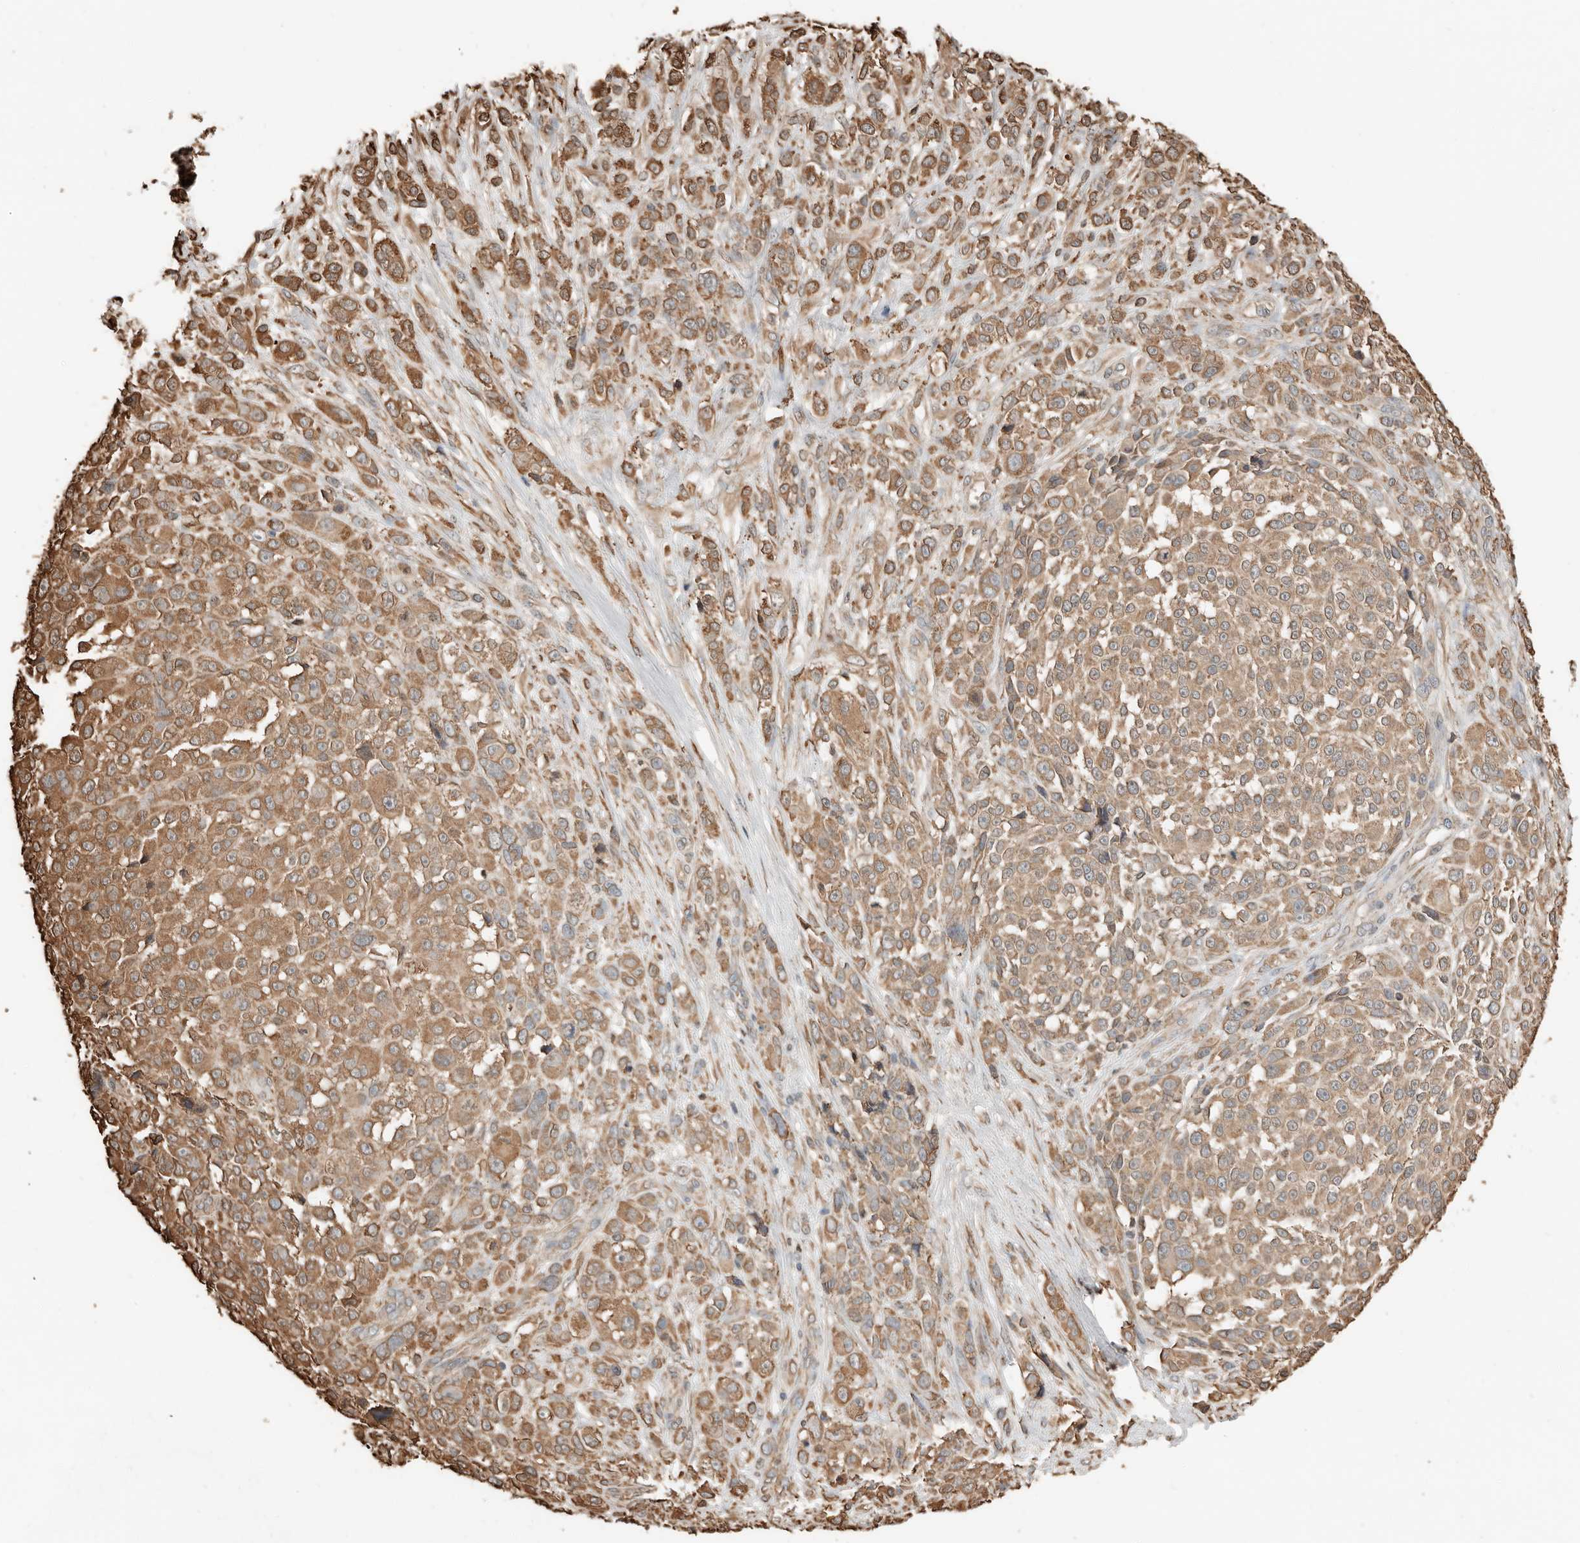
{"staining": {"intensity": "moderate", "quantity": ">75%", "location": "cytoplasmic/membranous"}, "tissue": "melanoma", "cell_type": "Tumor cells", "image_type": "cancer", "snomed": [{"axis": "morphology", "description": "Malignant melanoma, NOS"}, {"axis": "topography", "description": "Skin"}], "caption": "There is medium levels of moderate cytoplasmic/membranous expression in tumor cells of malignant melanoma, as demonstrated by immunohistochemical staining (brown color).", "gene": "ARHGEF10L", "patient": {"sex": "female", "age": 55}}